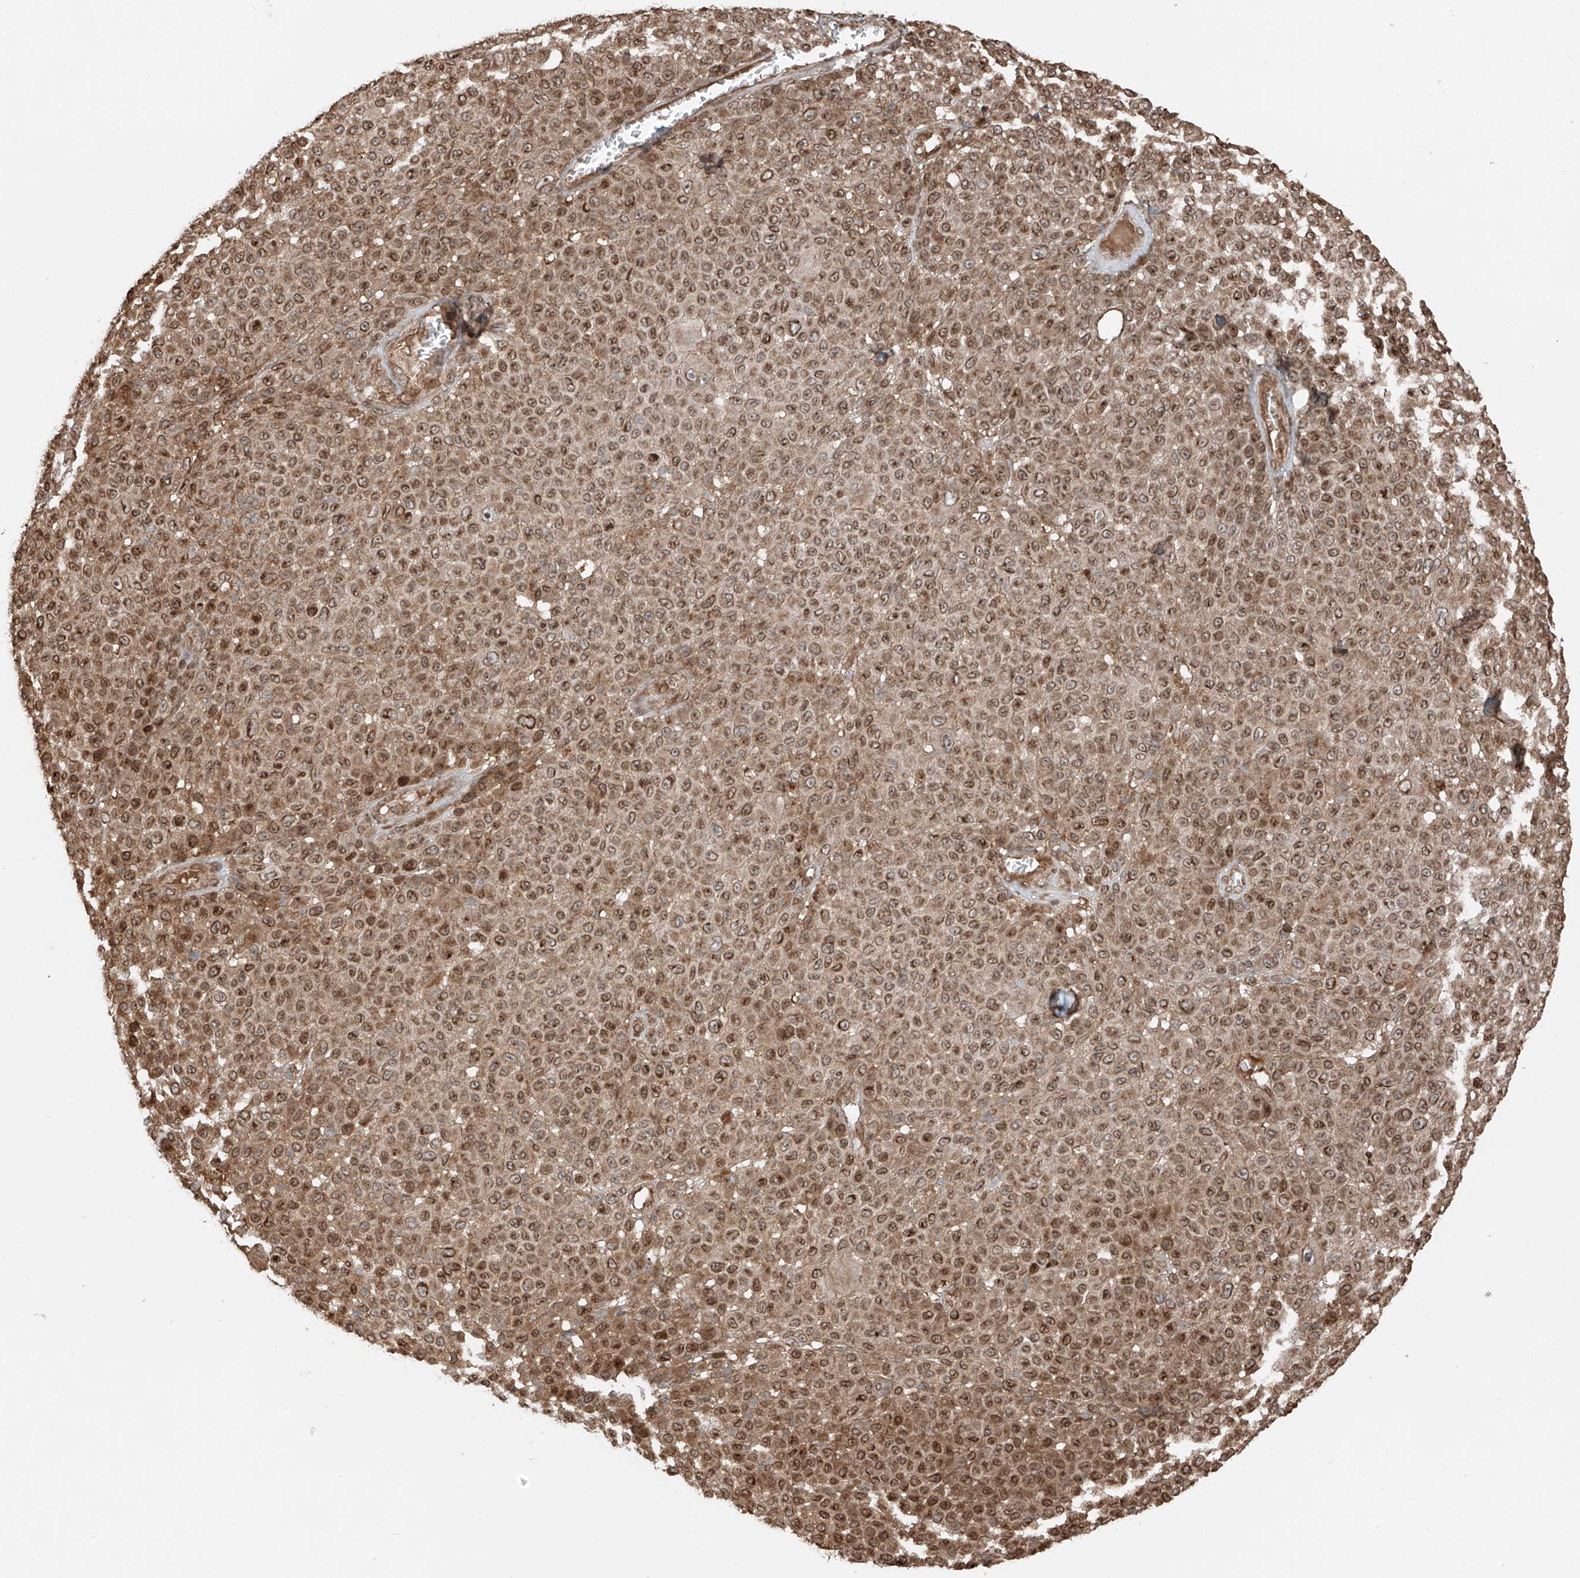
{"staining": {"intensity": "moderate", "quantity": ">75%", "location": "cytoplasmic/membranous,nuclear"}, "tissue": "melanoma", "cell_type": "Tumor cells", "image_type": "cancer", "snomed": [{"axis": "morphology", "description": "Malignant melanoma, NOS"}, {"axis": "topography", "description": "Skin"}], "caption": "Malignant melanoma tissue demonstrates moderate cytoplasmic/membranous and nuclear staining in approximately >75% of tumor cells", "gene": "CEP162", "patient": {"sex": "female", "age": 94}}